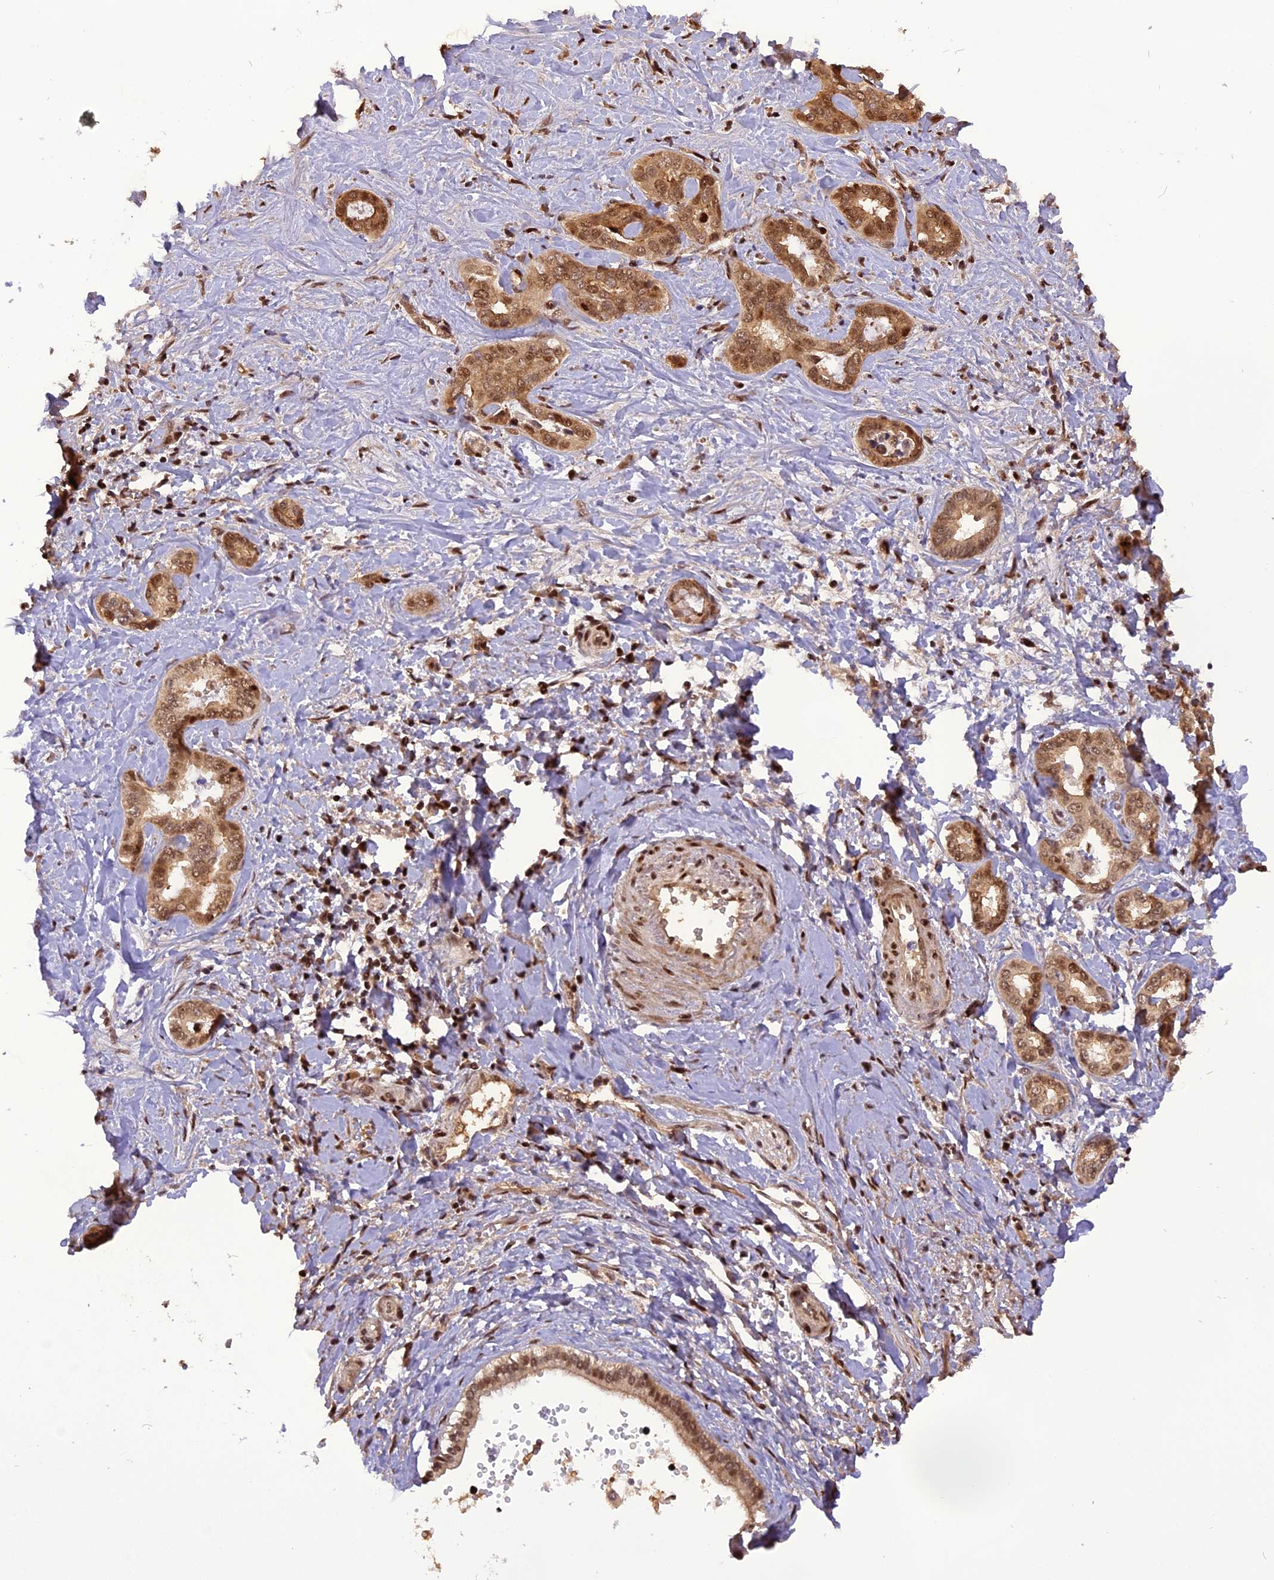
{"staining": {"intensity": "moderate", "quantity": ">75%", "location": "cytoplasmic/membranous,nuclear"}, "tissue": "liver cancer", "cell_type": "Tumor cells", "image_type": "cancer", "snomed": [{"axis": "morphology", "description": "Cholangiocarcinoma"}, {"axis": "topography", "description": "Liver"}], "caption": "Human cholangiocarcinoma (liver) stained for a protein (brown) exhibits moderate cytoplasmic/membranous and nuclear positive staining in about >75% of tumor cells.", "gene": "MICALL1", "patient": {"sex": "female", "age": 77}}